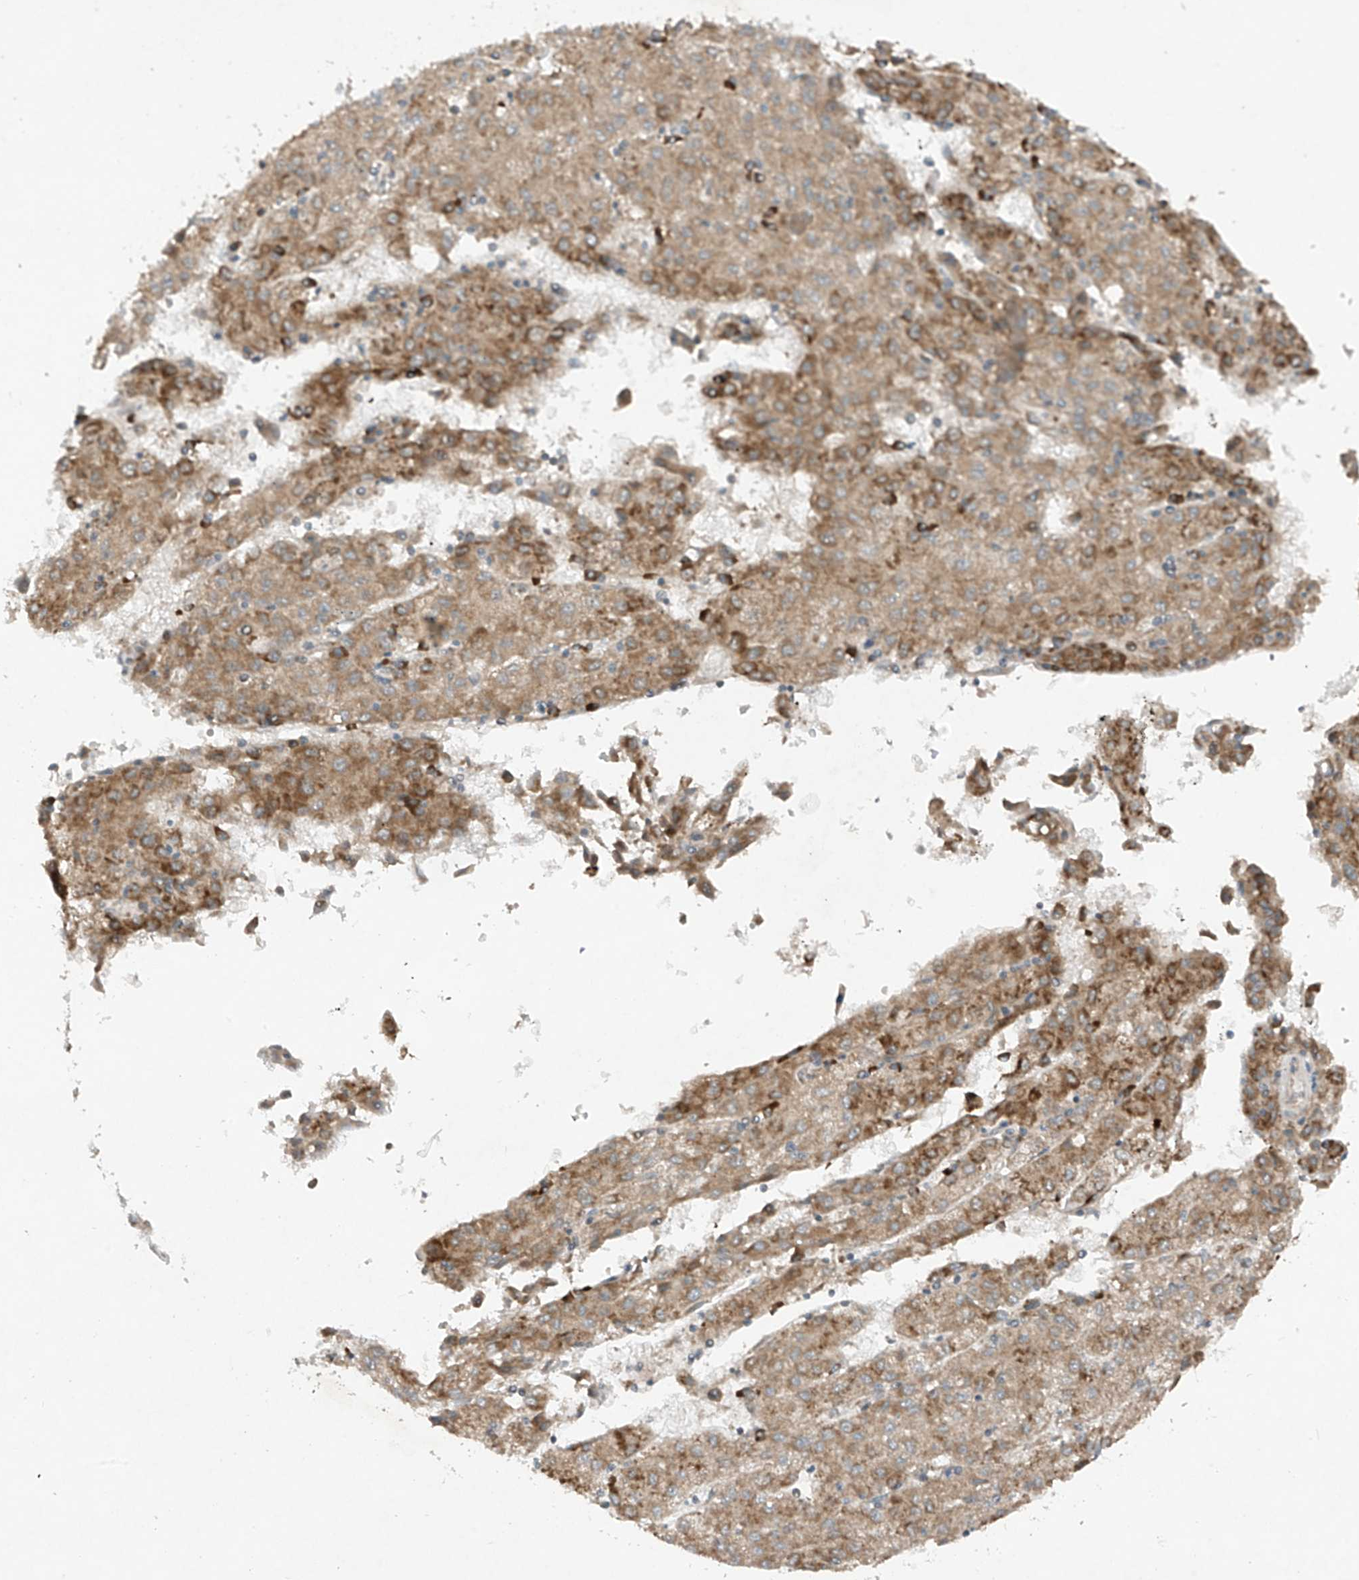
{"staining": {"intensity": "moderate", "quantity": ">75%", "location": "cytoplasmic/membranous"}, "tissue": "liver cancer", "cell_type": "Tumor cells", "image_type": "cancer", "snomed": [{"axis": "morphology", "description": "Carcinoma, Hepatocellular, NOS"}, {"axis": "topography", "description": "Liver"}], "caption": "Human hepatocellular carcinoma (liver) stained for a protein (brown) displays moderate cytoplasmic/membranous positive positivity in about >75% of tumor cells.", "gene": "RPL34", "patient": {"sex": "male", "age": 72}}